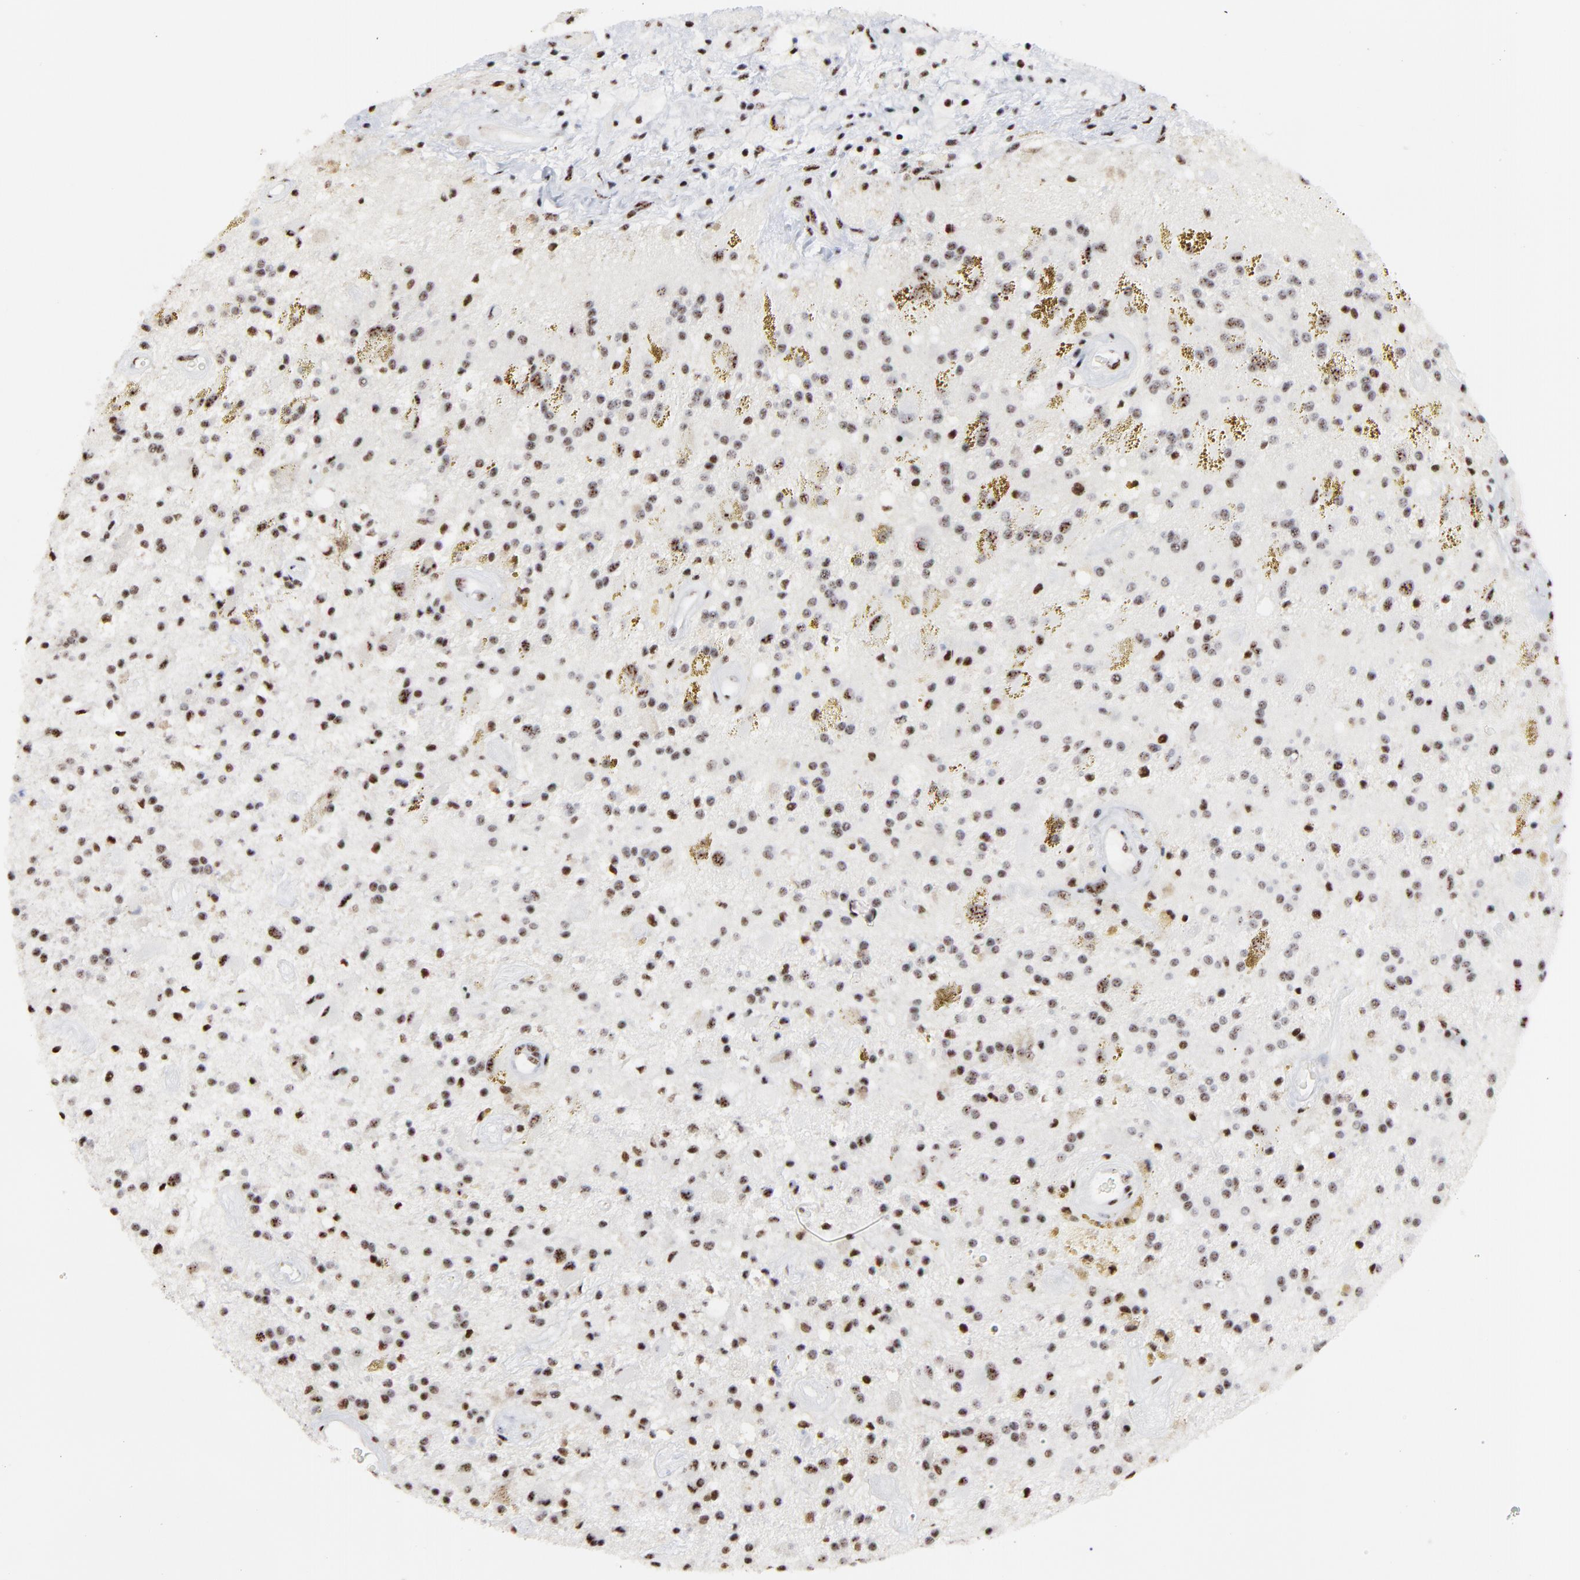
{"staining": {"intensity": "weak", "quantity": ">75%", "location": "nuclear"}, "tissue": "glioma", "cell_type": "Tumor cells", "image_type": "cancer", "snomed": [{"axis": "morphology", "description": "Glioma, malignant, Low grade"}, {"axis": "topography", "description": "Brain"}], "caption": "About >75% of tumor cells in malignant glioma (low-grade) demonstrate weak nuclear protein positivity as visualized by brown immunohistochemical staining.", "gene": "MBD4", "patient": {"sex": "male", "age": 58}}